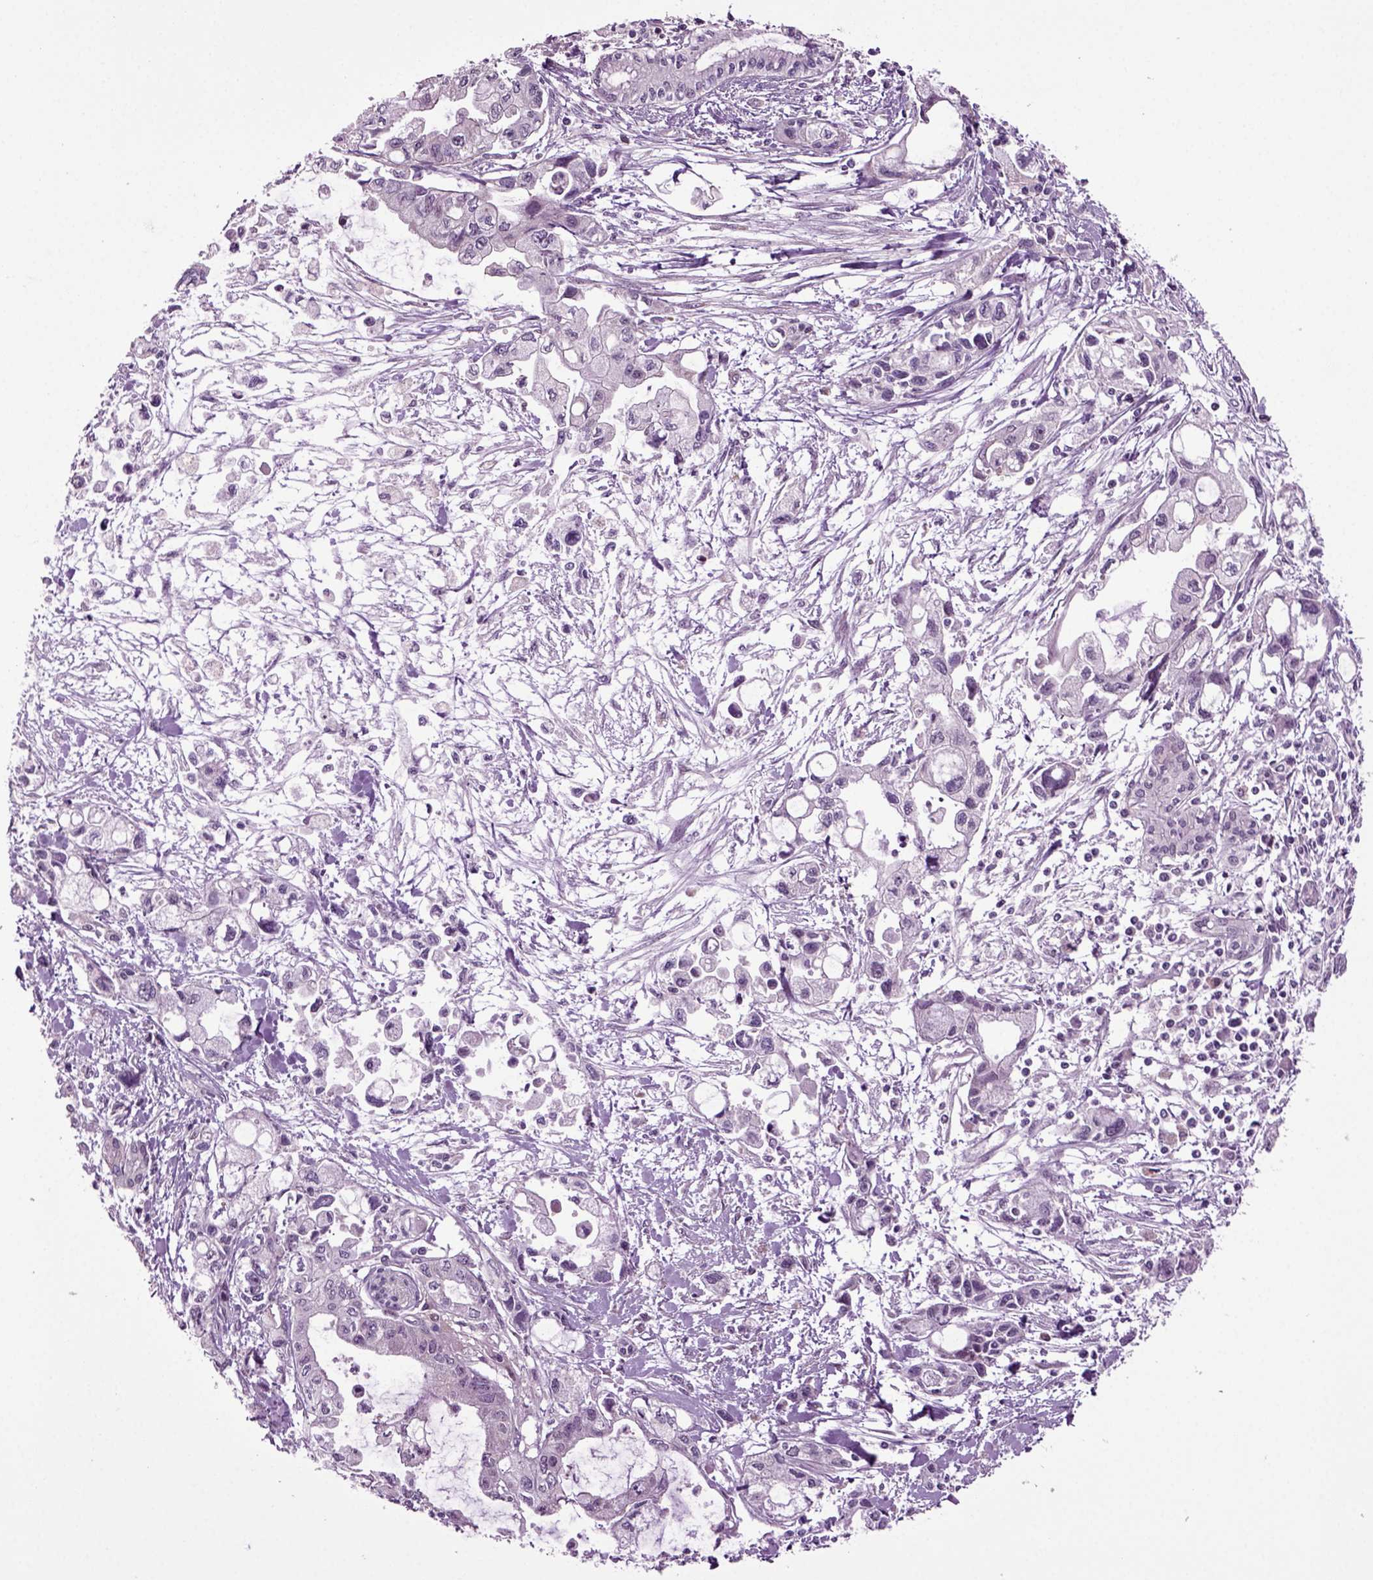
{"staining": {"intensity": "negative", "quantity": "none", "location": "none"}, "tissue": "pancreatic cancer", "cell_type": "Tumor cells", "image_type": "cancer", "snomed": [{"axis": "morphology", "description": "Adenocarcinoma, NOS"}, {"axis": "topography", "description": "Pancreas"}], "caption": "Tumor cells show no significant protein positivity in pancreatic cancer (adenocarcinoma).", "gene": "HAGHL", "patient": {"sex": "female", "age": 61}}